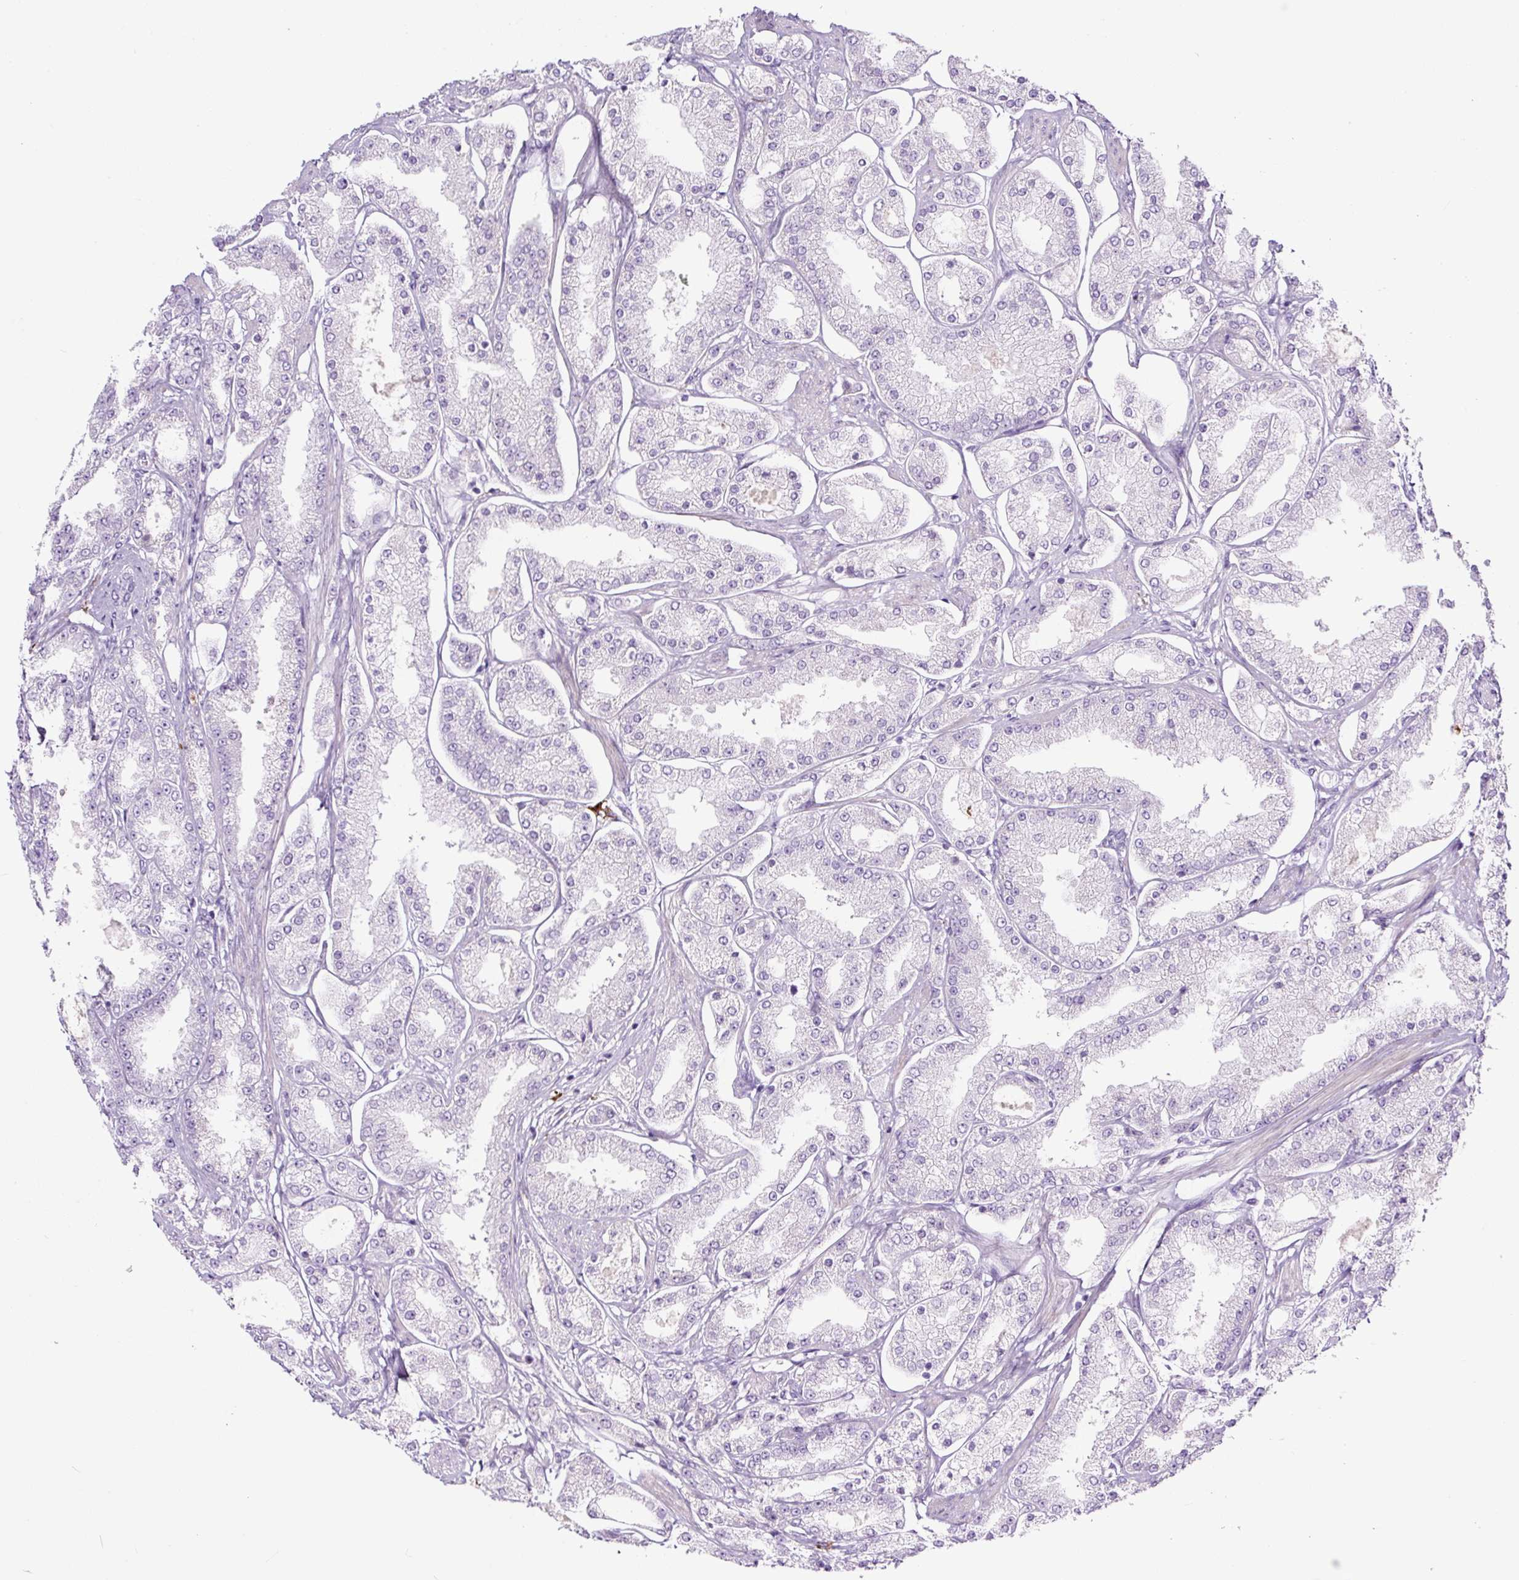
{"staining": {"intensity": "negative", "quantity": "none", "location": "none"}, "tissue": "prostate cancer", "cell_type": "Tumor cells", "image_type": "cancer", "snomed": [{"axis": "morphology", "description": "Adenocarcinoma, High grade"}, {"axis": "topography", "description": "Prostate"}], "caption": "Tumor cells show no significant protein expression in prostate cancer (adenocarcinoma (high-grade)).", "gene": "RNF212B", "patient": {"sex": "male", "age": 69}}